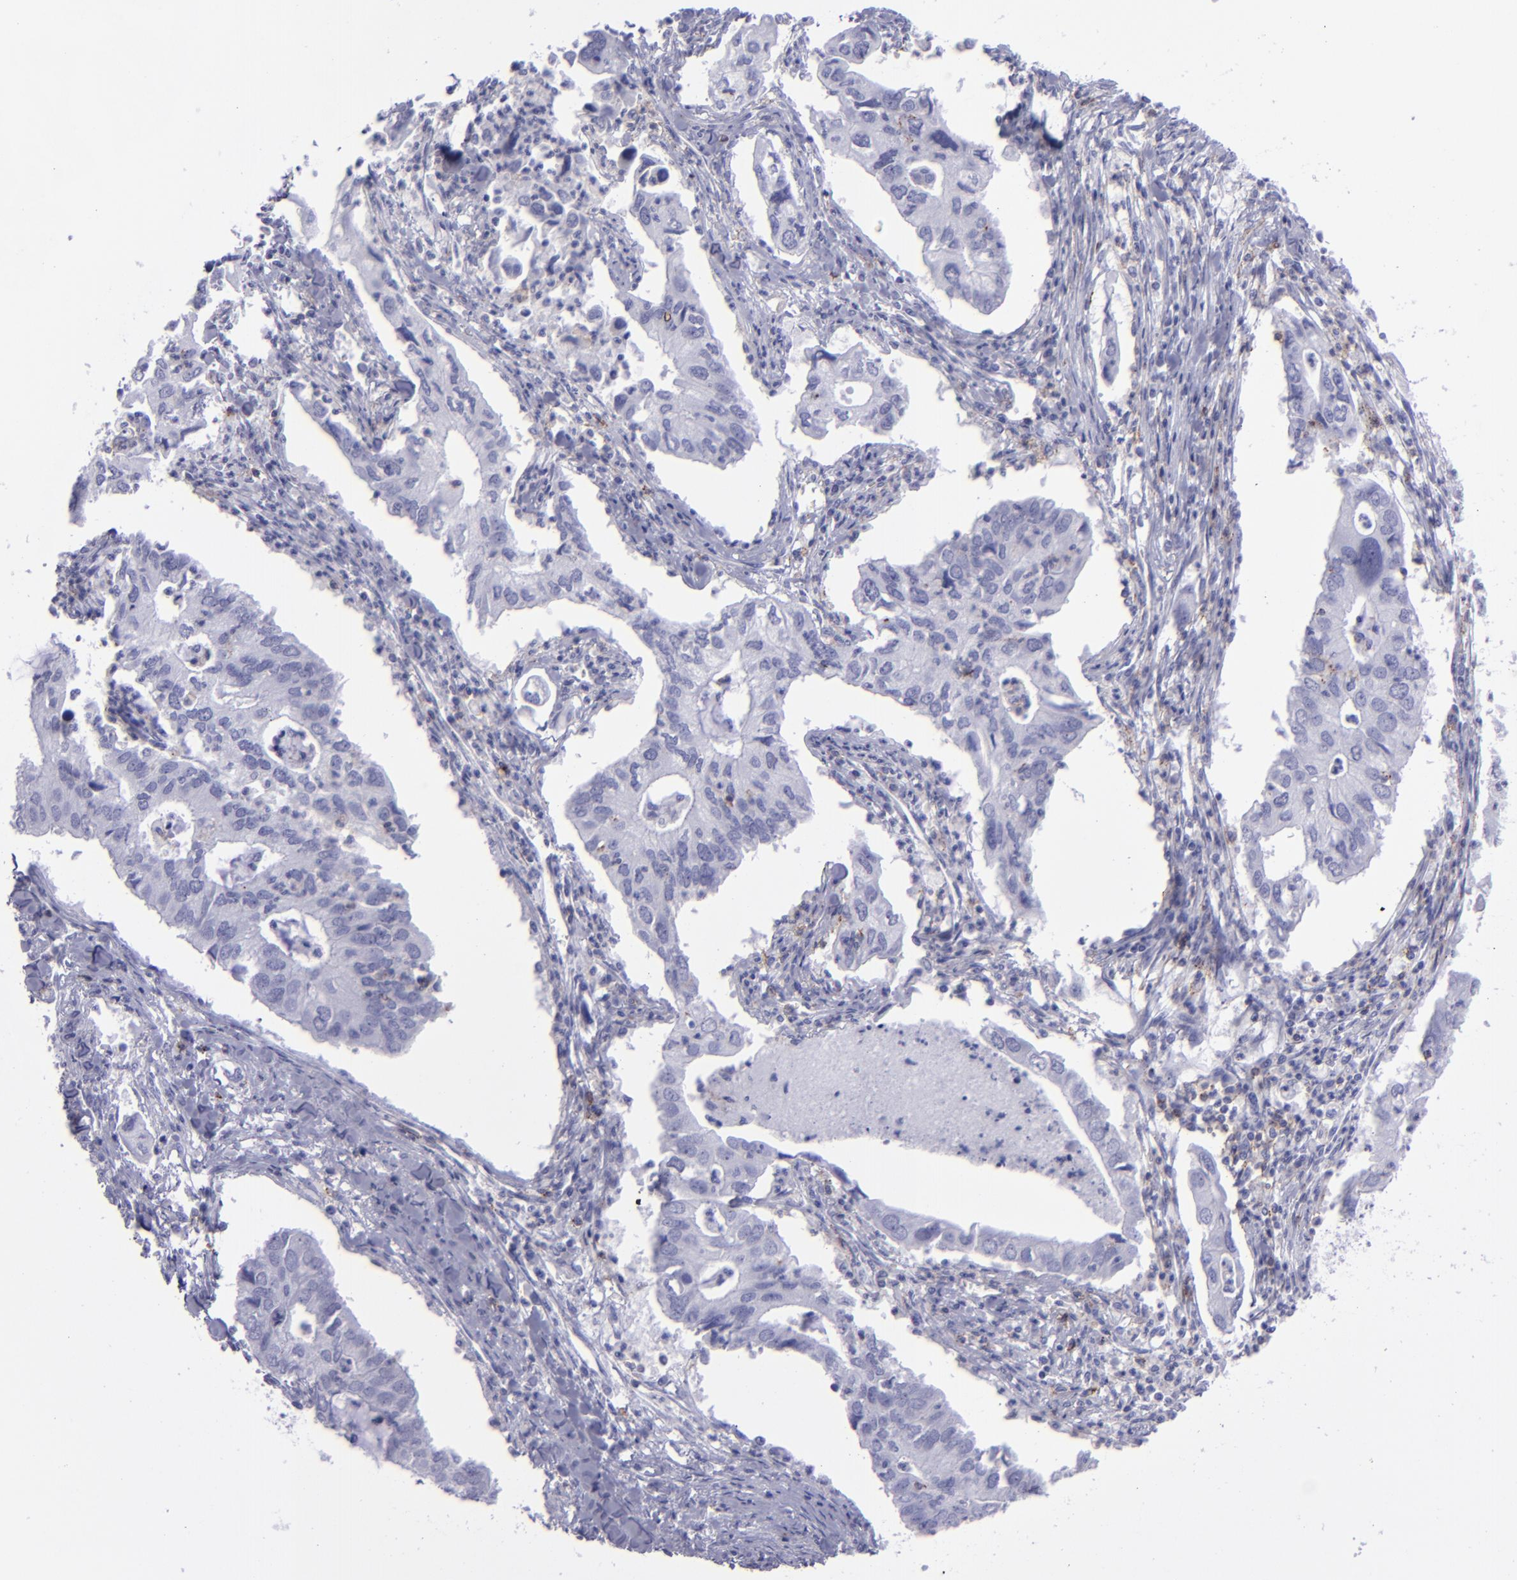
{"staining": {"intensity": "negative", "quantity": "none", "location": "none"}, "tissue": "lung cancer", "cell_type": "Tumor cells", "image_type": "cancer", "snomed": [{"axis": "morphology", "description": "Adenocarcinoma, NOS"}, {"axis": "topography", "description": "Lung"}], "caption": "Tumor cells show no significant staining in adenocarcinoma (lung).", "gene": "SELPLG", "patient": {"sex": "male", "age": 48}}